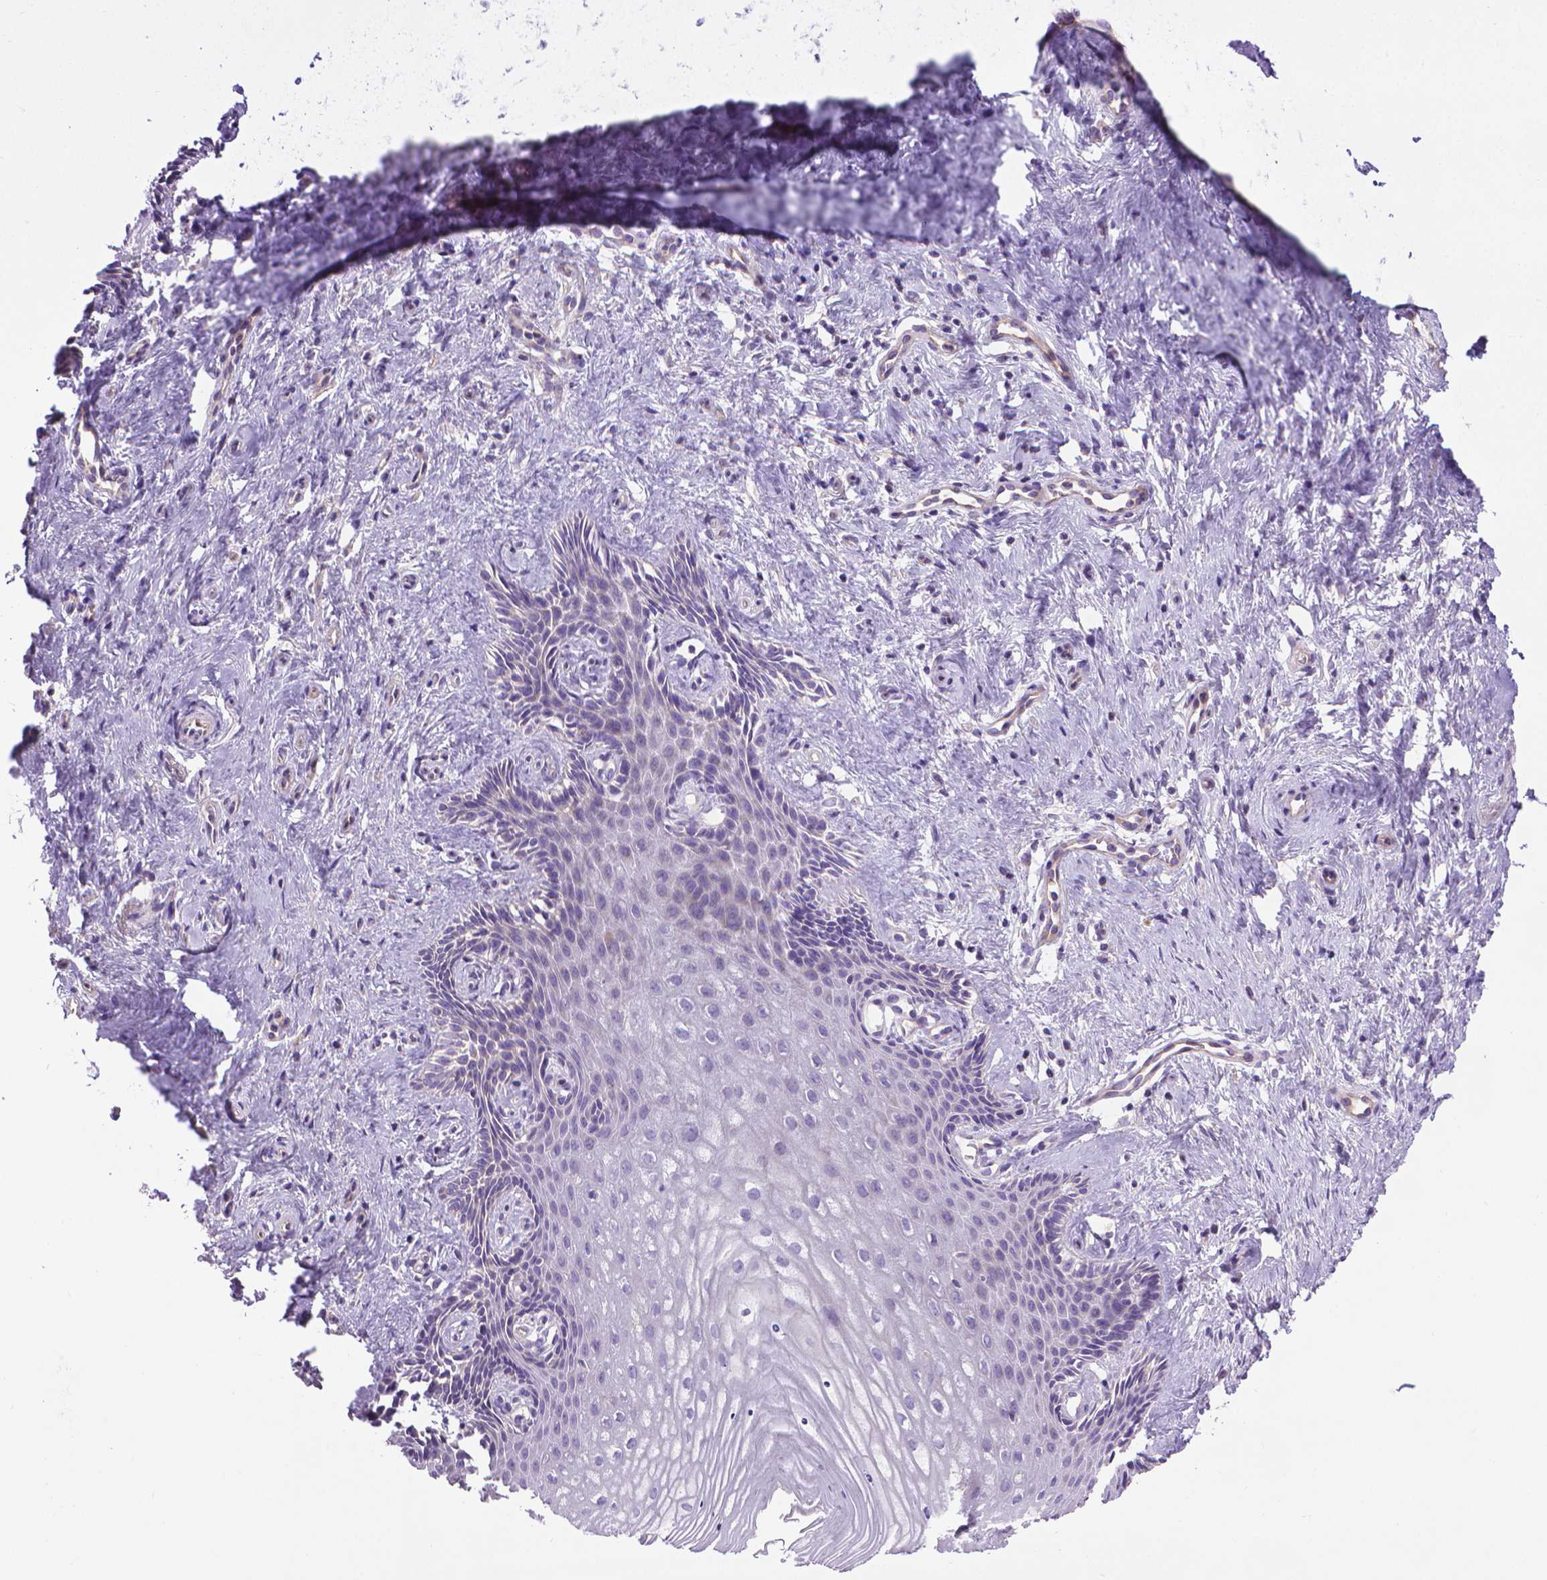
{"staining": {"intensity": "negative", "quantity": "none", "location": "none"}, "tissue": "vagina", "cell_type": "Squamous epithelial cells", "image_type": "normal", "snomed": [{"axis": "morphology", "description": "Normal tissue, NOS"}, {"axis": "topography", "description": "Vagina"}], "caption": "The photomicrograph reveals no significant staining in squamous epithelial cells of vagina.", "gene": "SLC51B", "patient": {"sex": "female", "age": 42}}